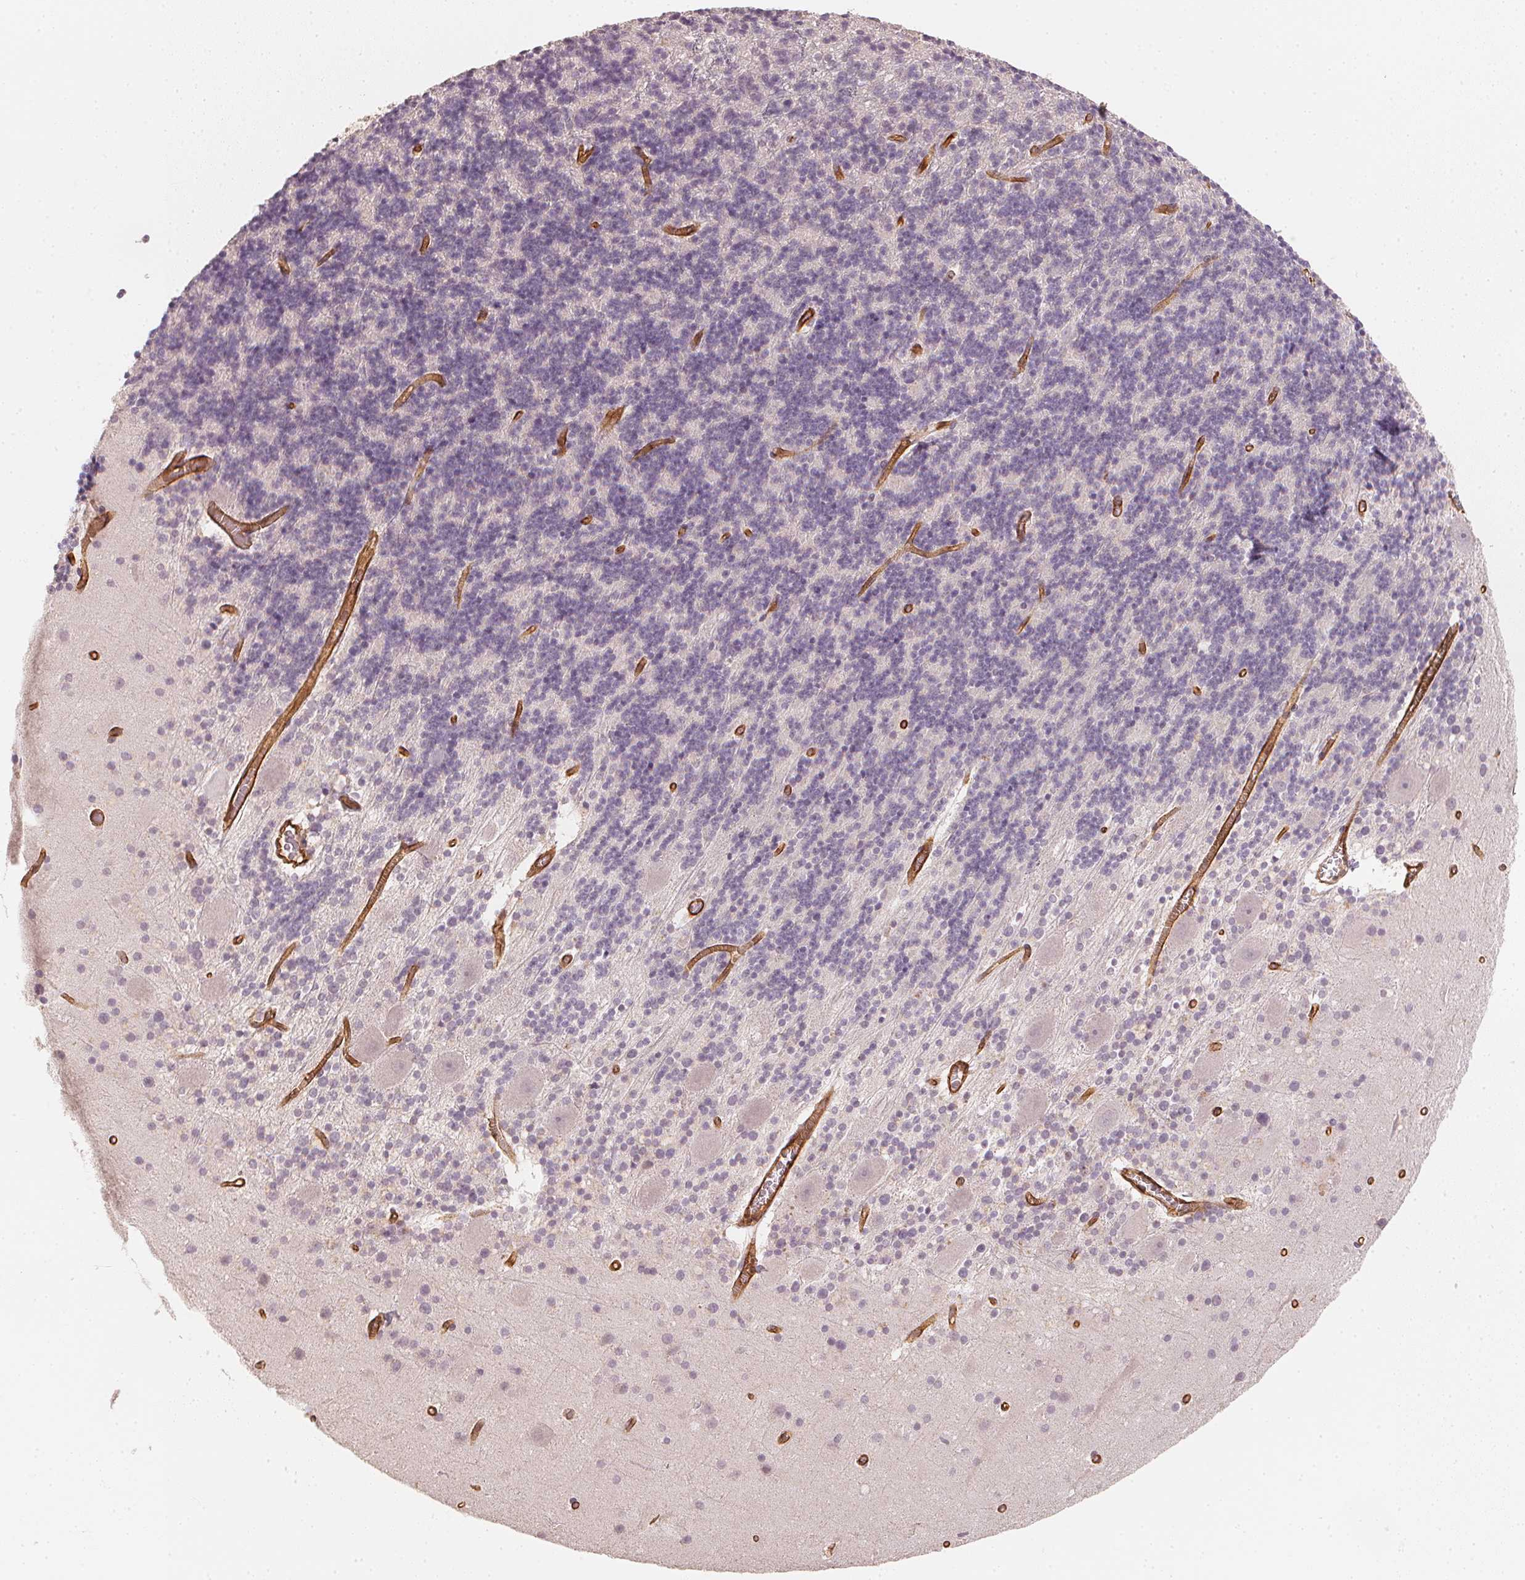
{"staining": {"intensity": "negative", "quantity": "none", "location": "none"}, "tissue": "cerebellum", "cell_type": "Cells in granular layer", "image_type": "normal", "snomed": [{"axis": "morphology", "description": "Normal tissue, NOS"}, {"axis": "topography", "description": "Cerebellum"}], "caption": "Normal cerebellum was stained to show a protein in brown. There is no significant expression in cells in granular layer. Brightfield microscopy of IHC stained with DAB (3,3'-diaminobenzidine) (brown) and hematoxylin (blue), captured at high magnification.", "gene": "CIB1", "patient": {"sex": "male", "age": 70}}